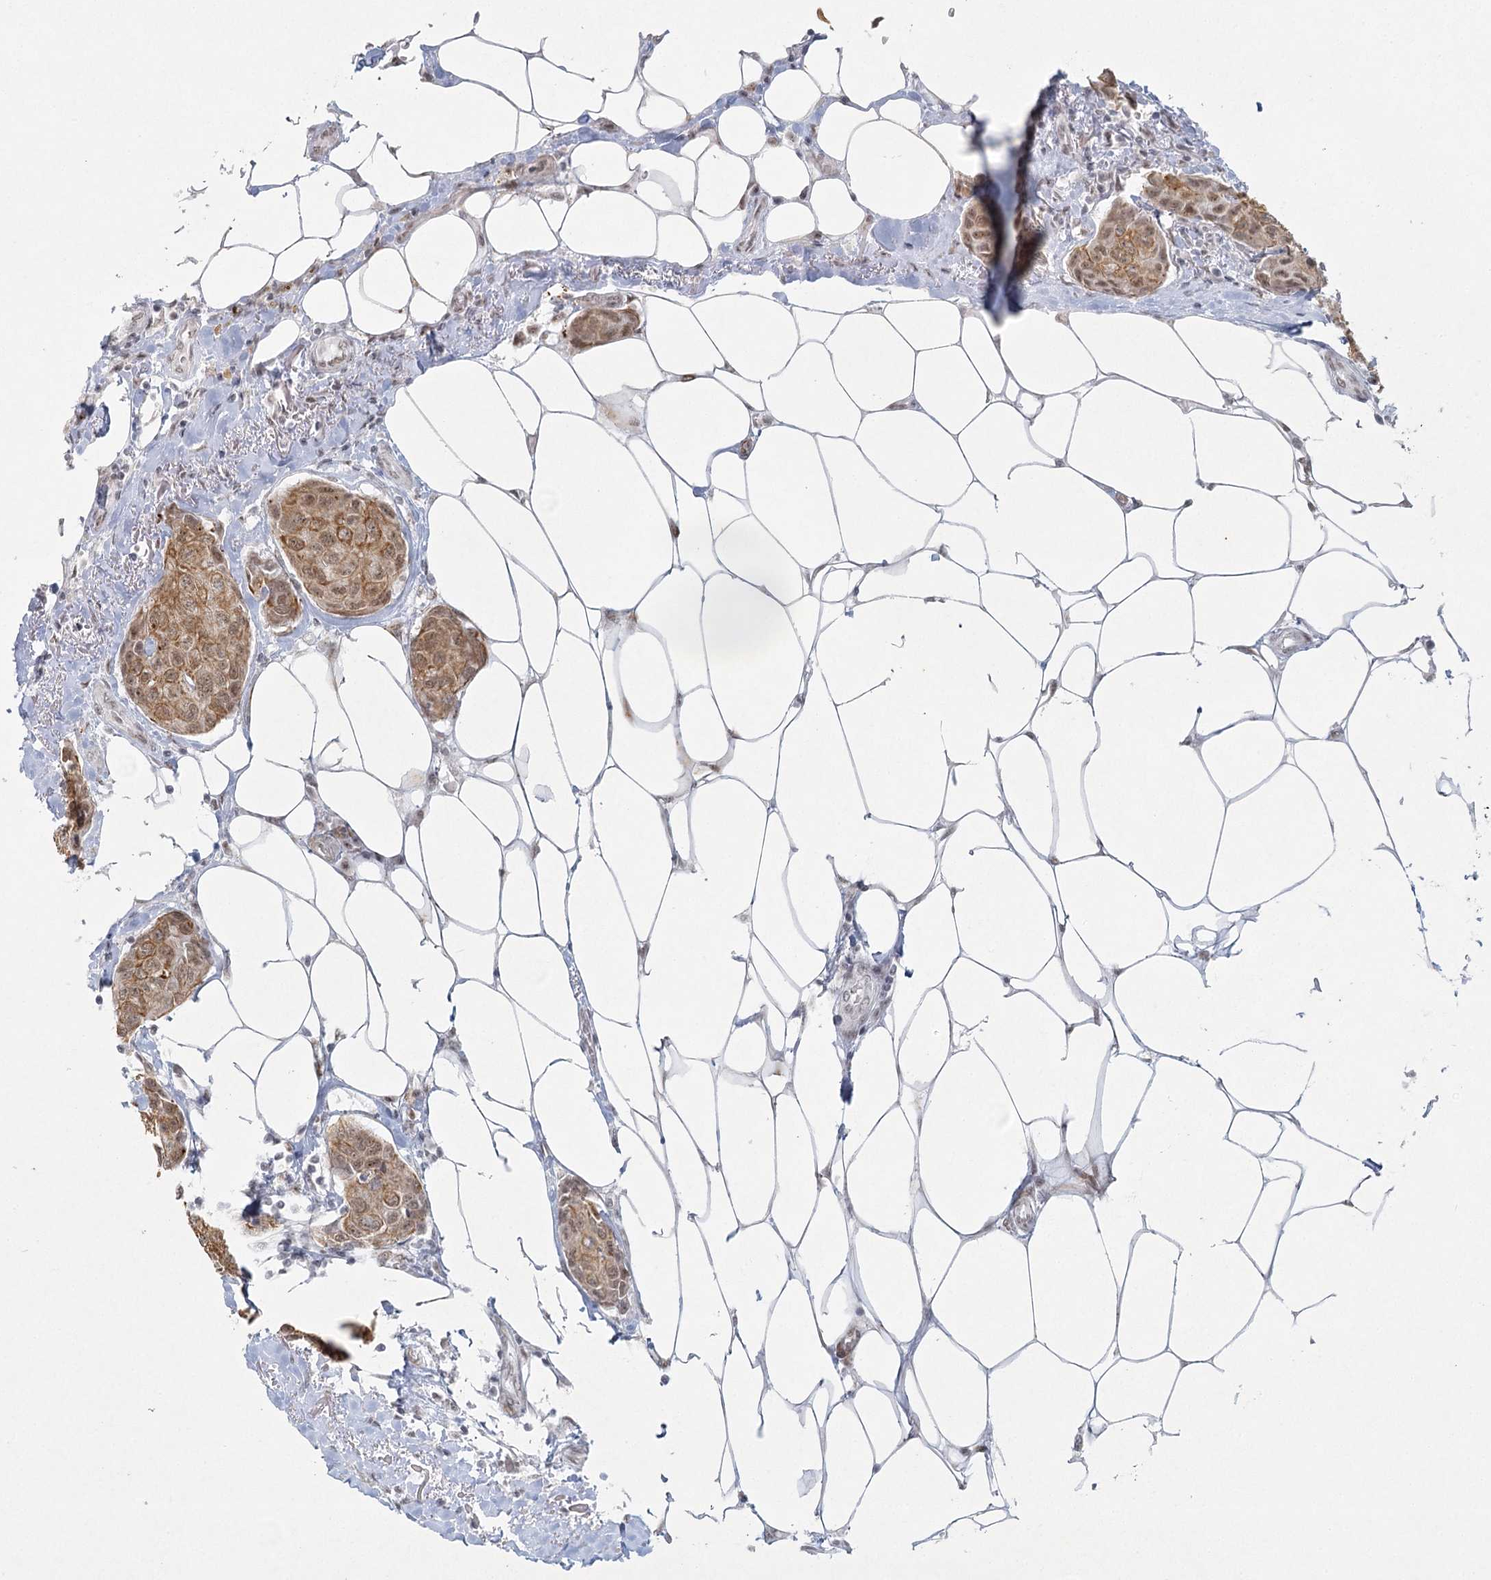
{"staining": {"intensity": "moderate", "quantity": ">75%", "location": "cytoplasmic/membranous,nuclear"}, "tissue": "breast cancer", "cell_type": "Tumor cells", "image_type": "cancer", "snomed": [{"axis": "morphology", "description": "Duct carcinoma"}, {"axis": "topography", "description": "Breast"}], "caption": "Protein staining displays moderate cytoplasmic/membranous and nuclear expression in about >75% of tumor cells in breast cancer (intraductal carcinoma).", "gene": "U2SURP", "patient": {"sex": "female", "age": 80}}